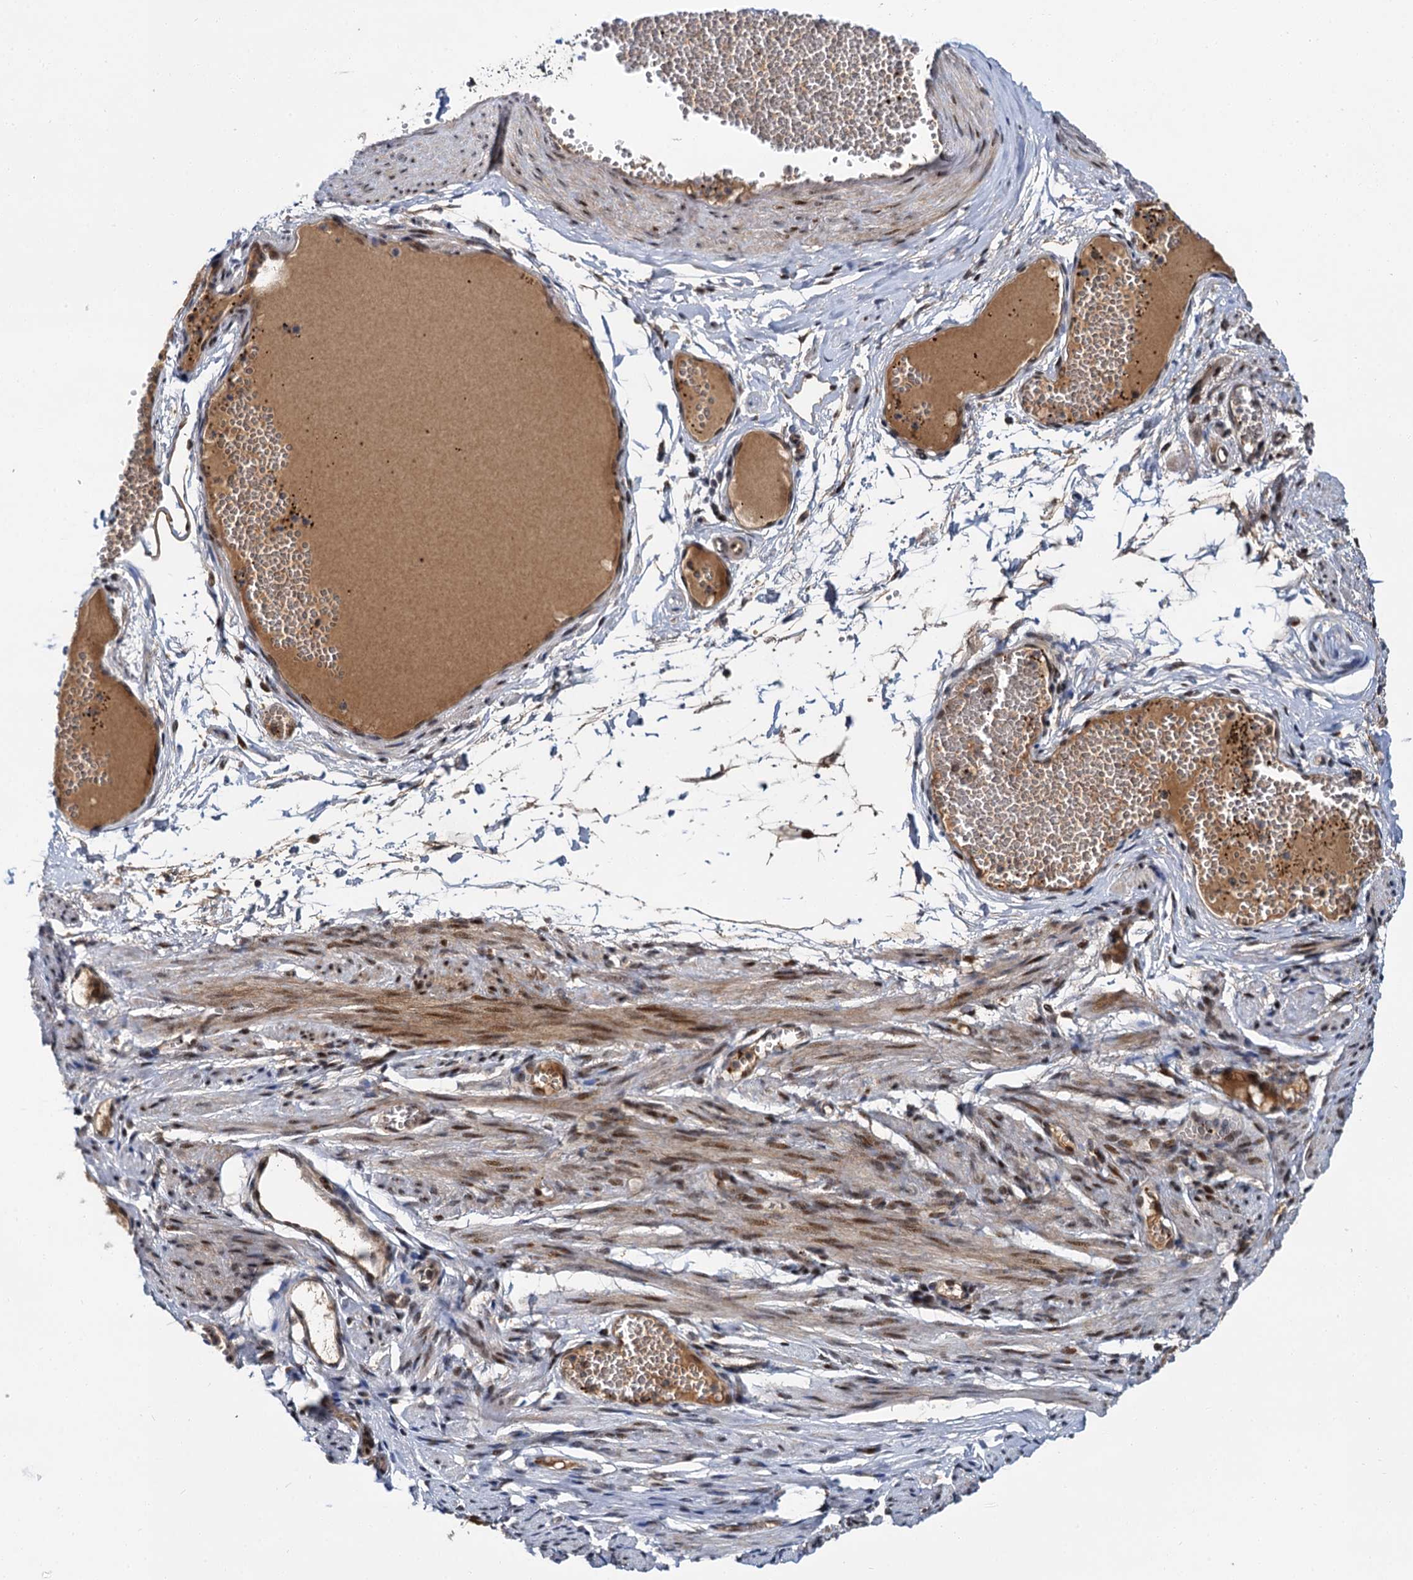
{"staining": {"intensity": "negative", "quantity": "none", "location": "none"}, "tissue": "adipose tissue", "cell_type": "Adipocytes", "image_type": "normal", "snomed": [{"axis": "morphology", "description": "Normal tissue, NOS"}, {"axis": "topography", "description": "Smooth muscle"}, {"axis": "topography", "description": "Peripheral nerve tissue"}], "caption": "Immunohistochemistry photomicrograph of benign adipose tissue: adipose tissue stained with DAB shows no significant protein positivity in adipocytes.", "gene": "MBD6", "patient": {"sex": "female", "age": 39}}